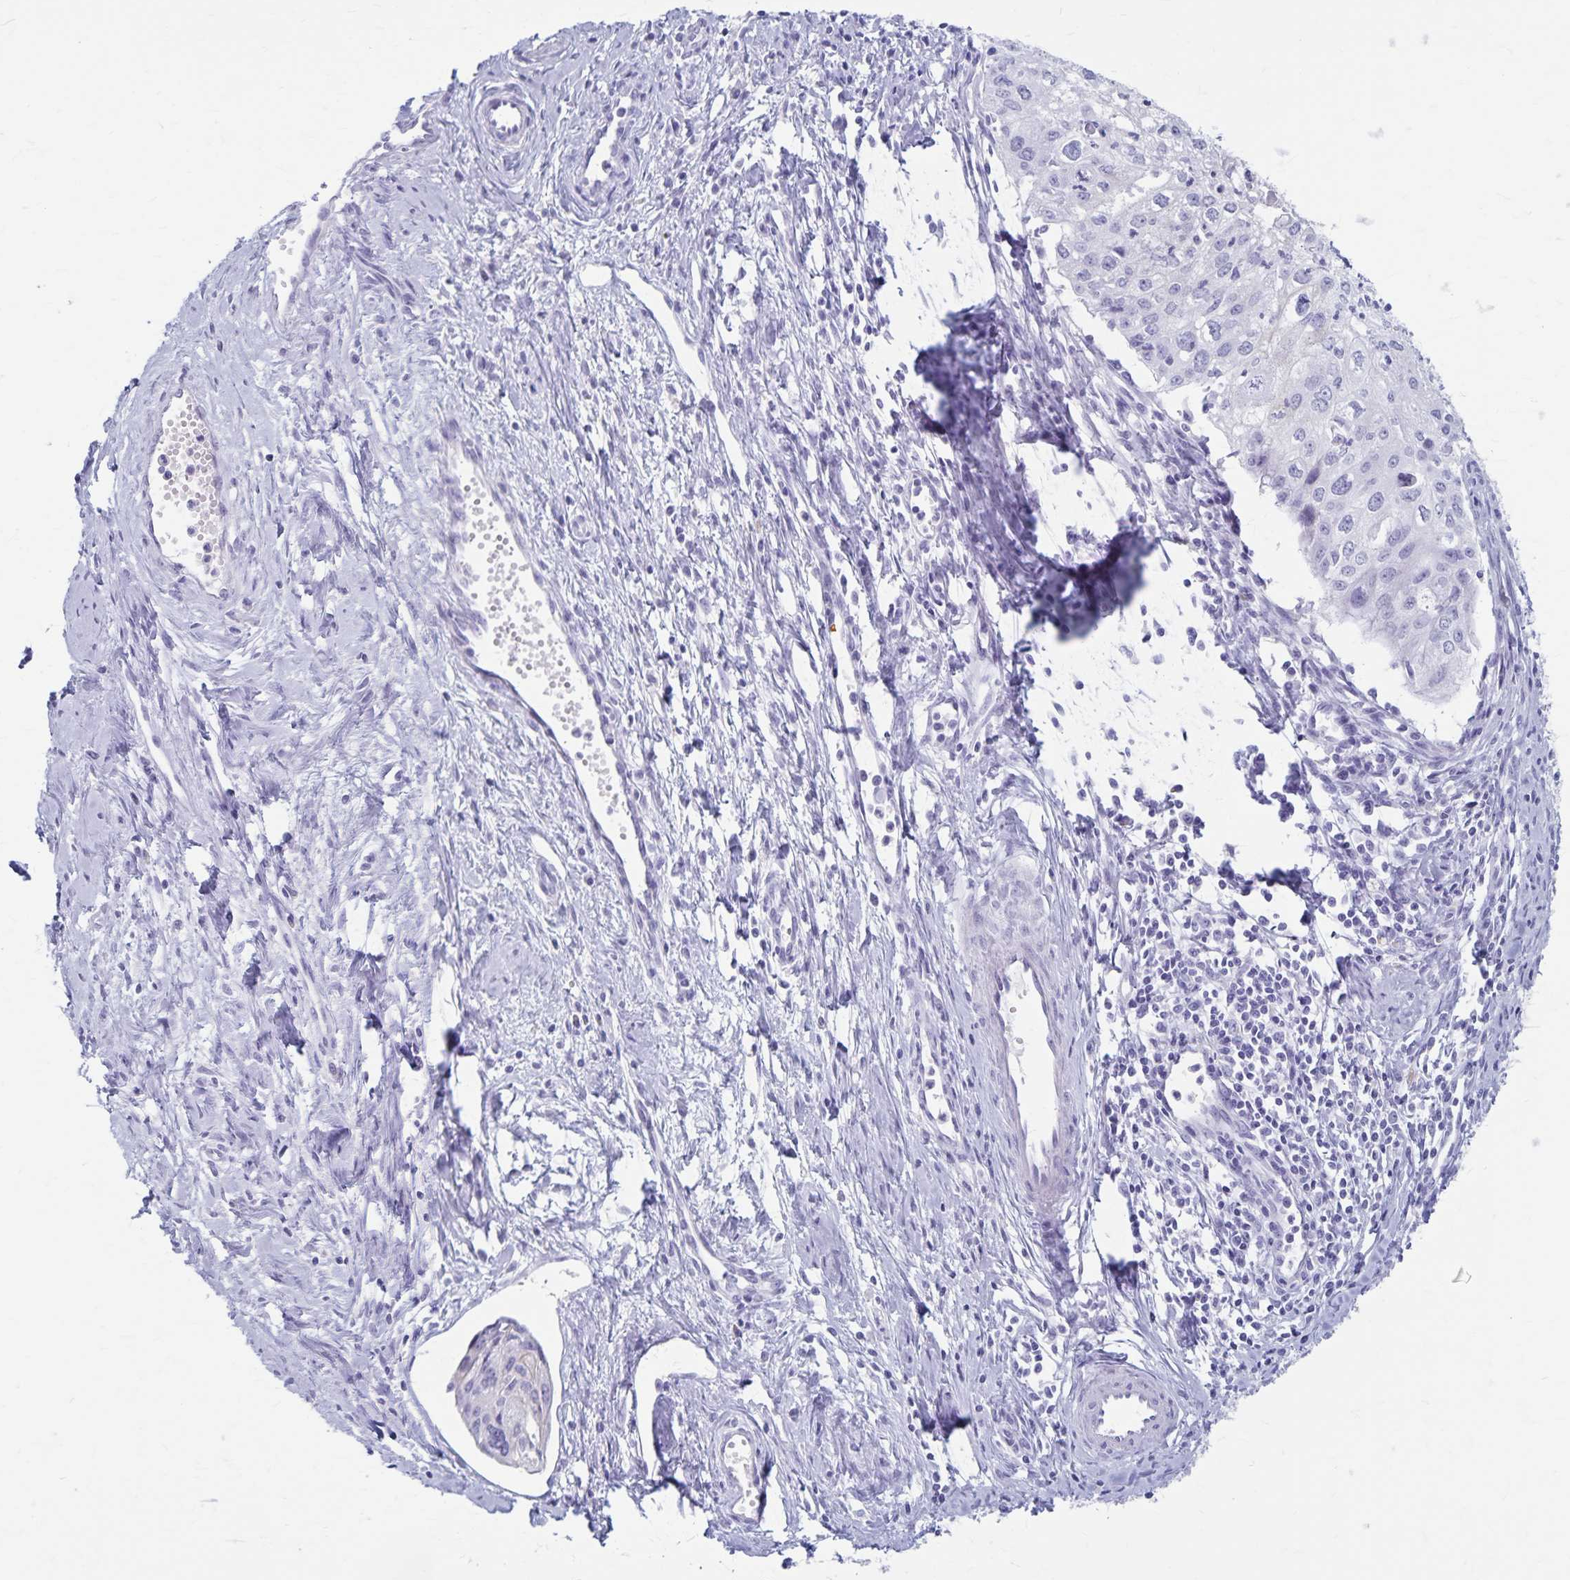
{"staining": {"intensity": "negative", "quantity": "none", "location": "none"}, "tissue": "cervical cancer", "cell_type": "Tumor cells", "image_type": "cancer", "snomed": [{"axis": "morphology", "description": "Squamous cell carcinoma, NOS"}, {"axis": "topography", "description": "Cervix"}], "caption": "Protein analysis of cervical squamous cell carcinoma exhibits no significant staining in tumor cells.", "gene": "GPBAR1", "patient": {"sex": "female", "age": 50}}